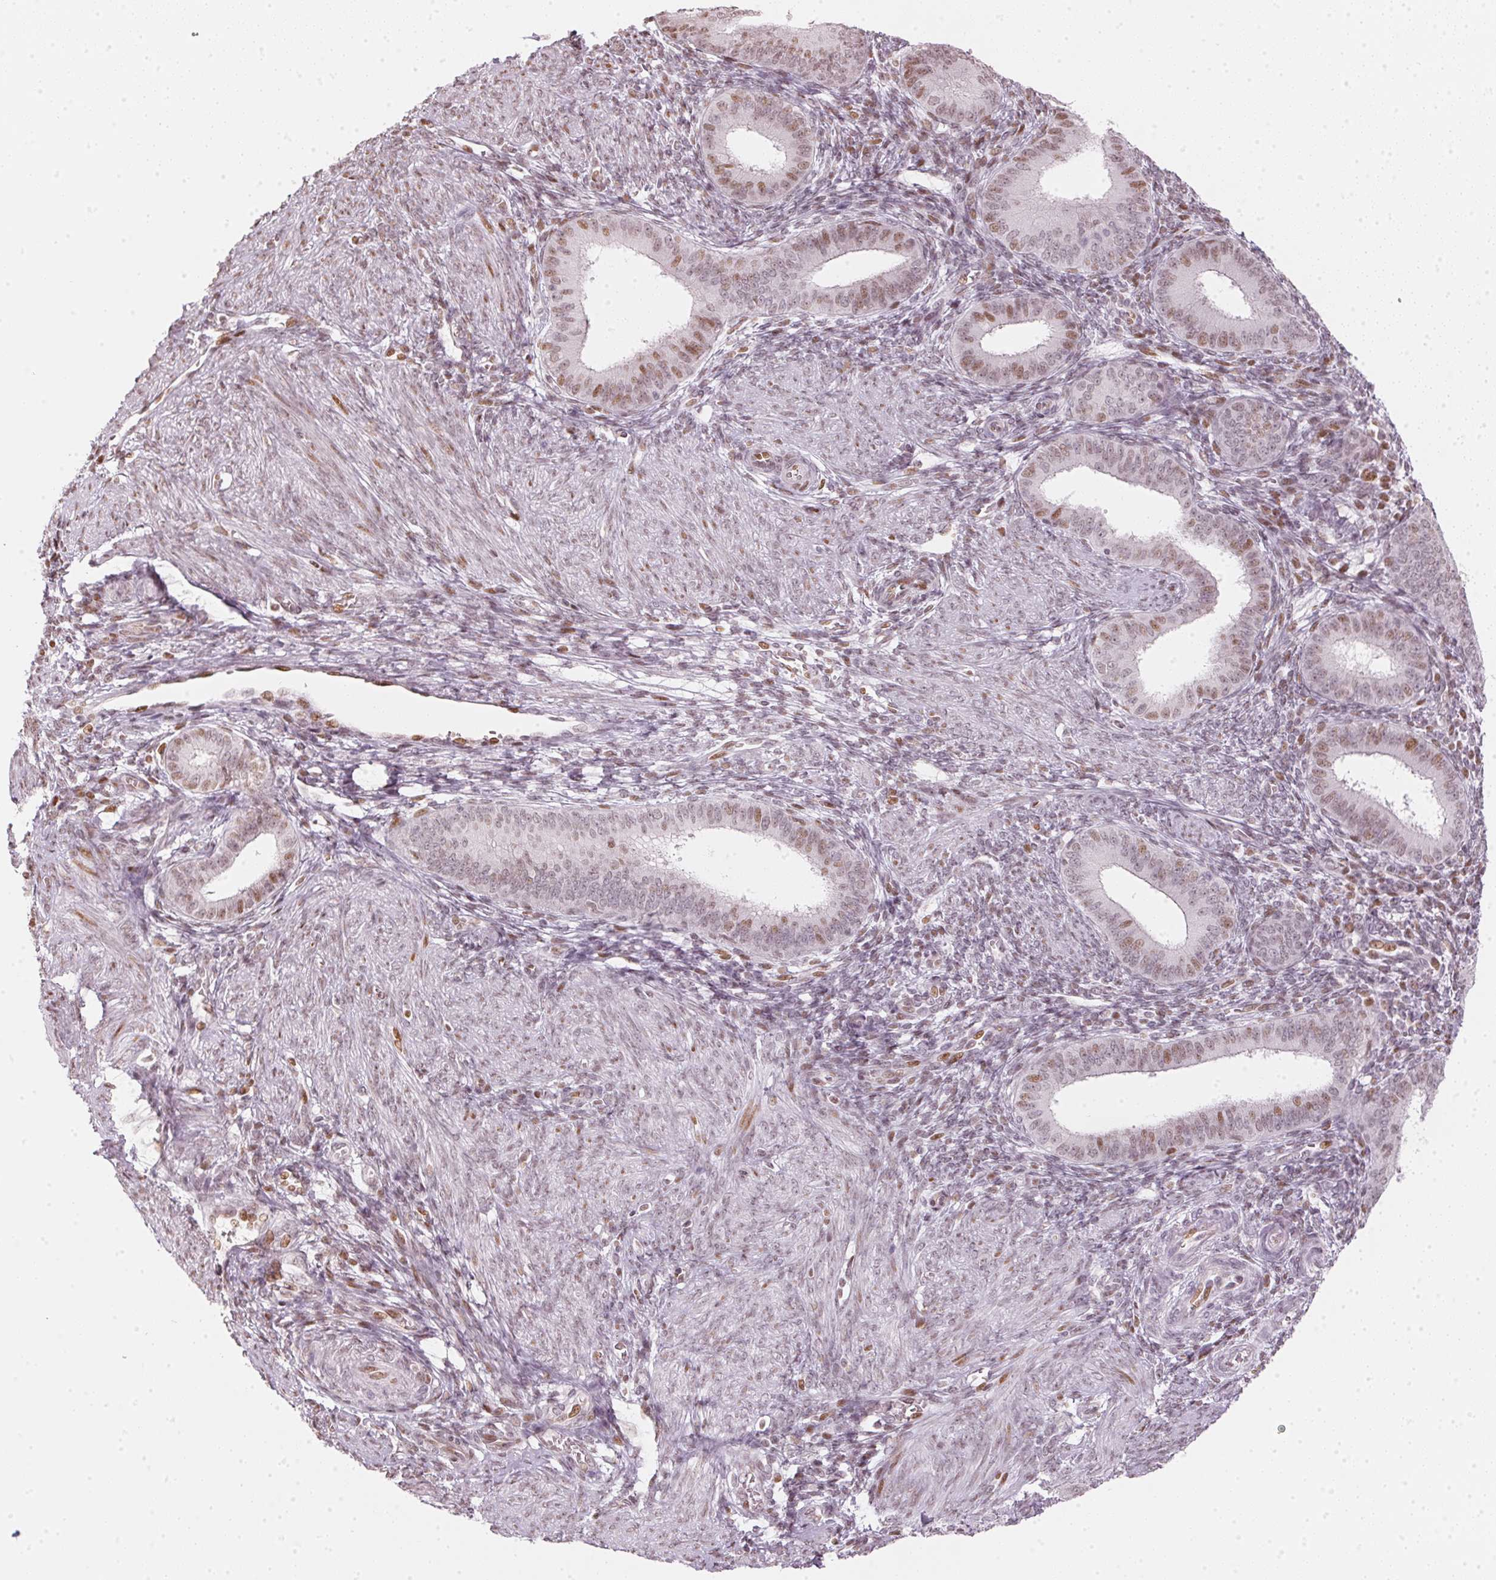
{"staining": {"intensity": "weak", "quantity": "25%-75%", "location": "nuclear"}, "tissue": "endometrium", "cell_type": "Cells in endometrial stroma", "image_type": "normal", "snomed": [{"axis": "morphology", "description": "Normal tissue, NOS"}, {"axis": "topography", "description": "Endometrium"}], "caption": "This is a histology image of immunohistochemistry (IHC) staining of benign endometrium, which shows weak positivity in the nuclear of cells in endometrial stroma.", "gene": "KAT6A", "patient": {"sex": "female", "age": 39}}